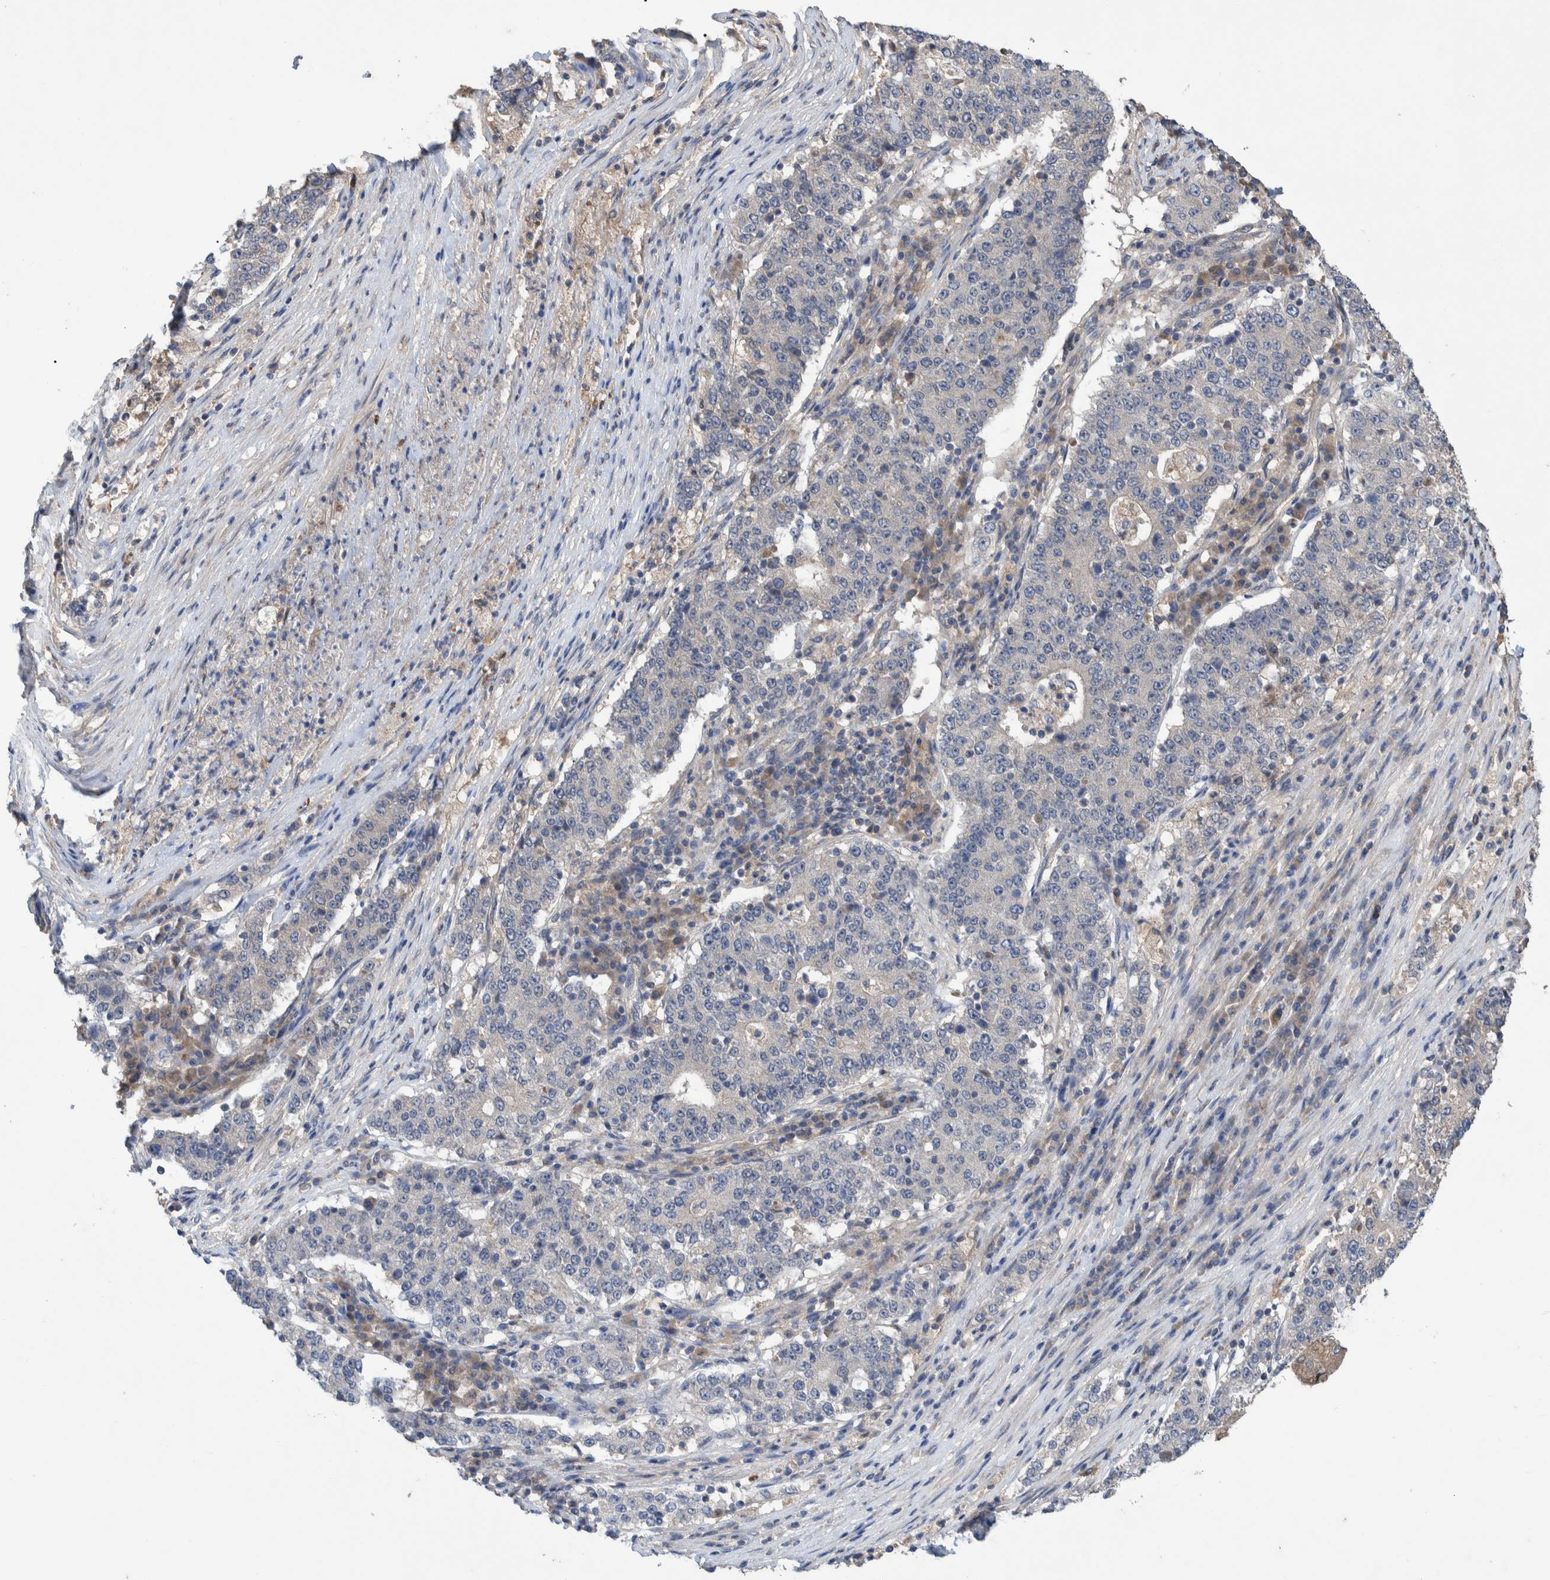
{"staining": {"intensity": "negative", "quantity": "none", "location": "none"}, "tissue": "stomach cancer", "cell_type": "Tumor cells", "image_type": "cancer", "snomed": [{"axis": "morphology", "description": "Adenocarcinoma, NOS"}, {"axis": "topography", "description": "Stomach"}], "caption": "An IHC histopathology image of stomach adenocarcinoma is shown. There is no staining in tumor cells of stomach adenocarcinoma. (DAB IHC with hematoxylin counter stain).", "gene": "PLPBP", "patient": {"sex": "male", "age": 59}}